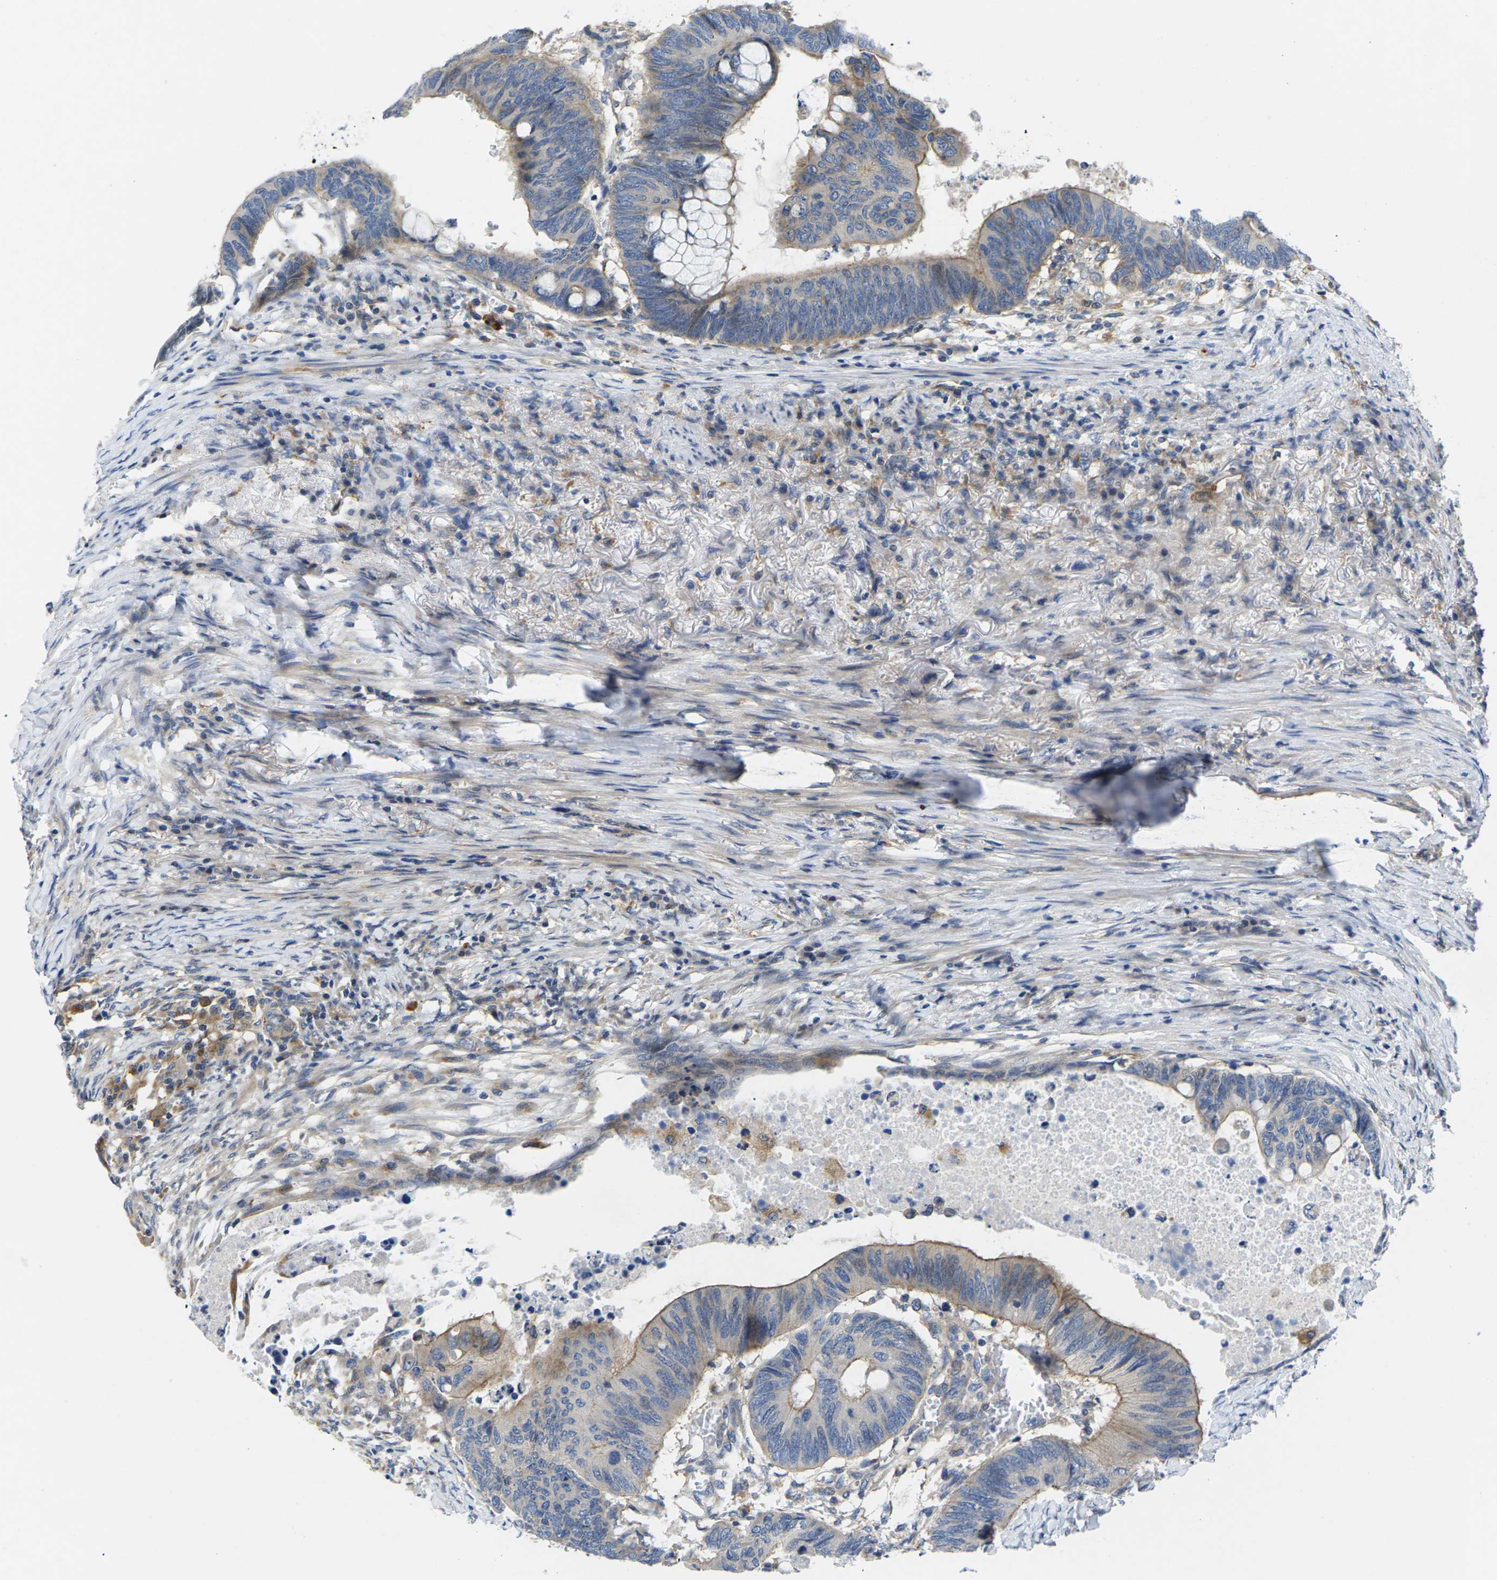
{"staining": {"intensity": "moderate", "quantity": "25%-75%", "location": "cytoplasmic/membranous"}, "tissue": "colorectal cancer", "cell_type": "Tumor cells", "image_type": "cancer", "snomed": [{"axis": "morphology", "description": "Normal tissue, NOS"}, {"axis": "morphology", "description": "Adenocarcinoma, NOS"}, {"axis": "topography", "description": "Rectum"}, {"axis": "topography", "description": "Peripheral nerve tissue"}], "caption": "Immunohistochemical staining of colorectal adenocarcinoma exhibits moderate cytoplasmic/membranous protein expression in about 25%-75% of tumor cells.", "gene": "SCNN1A", "patient": {"sex": "male", "age": 92}}